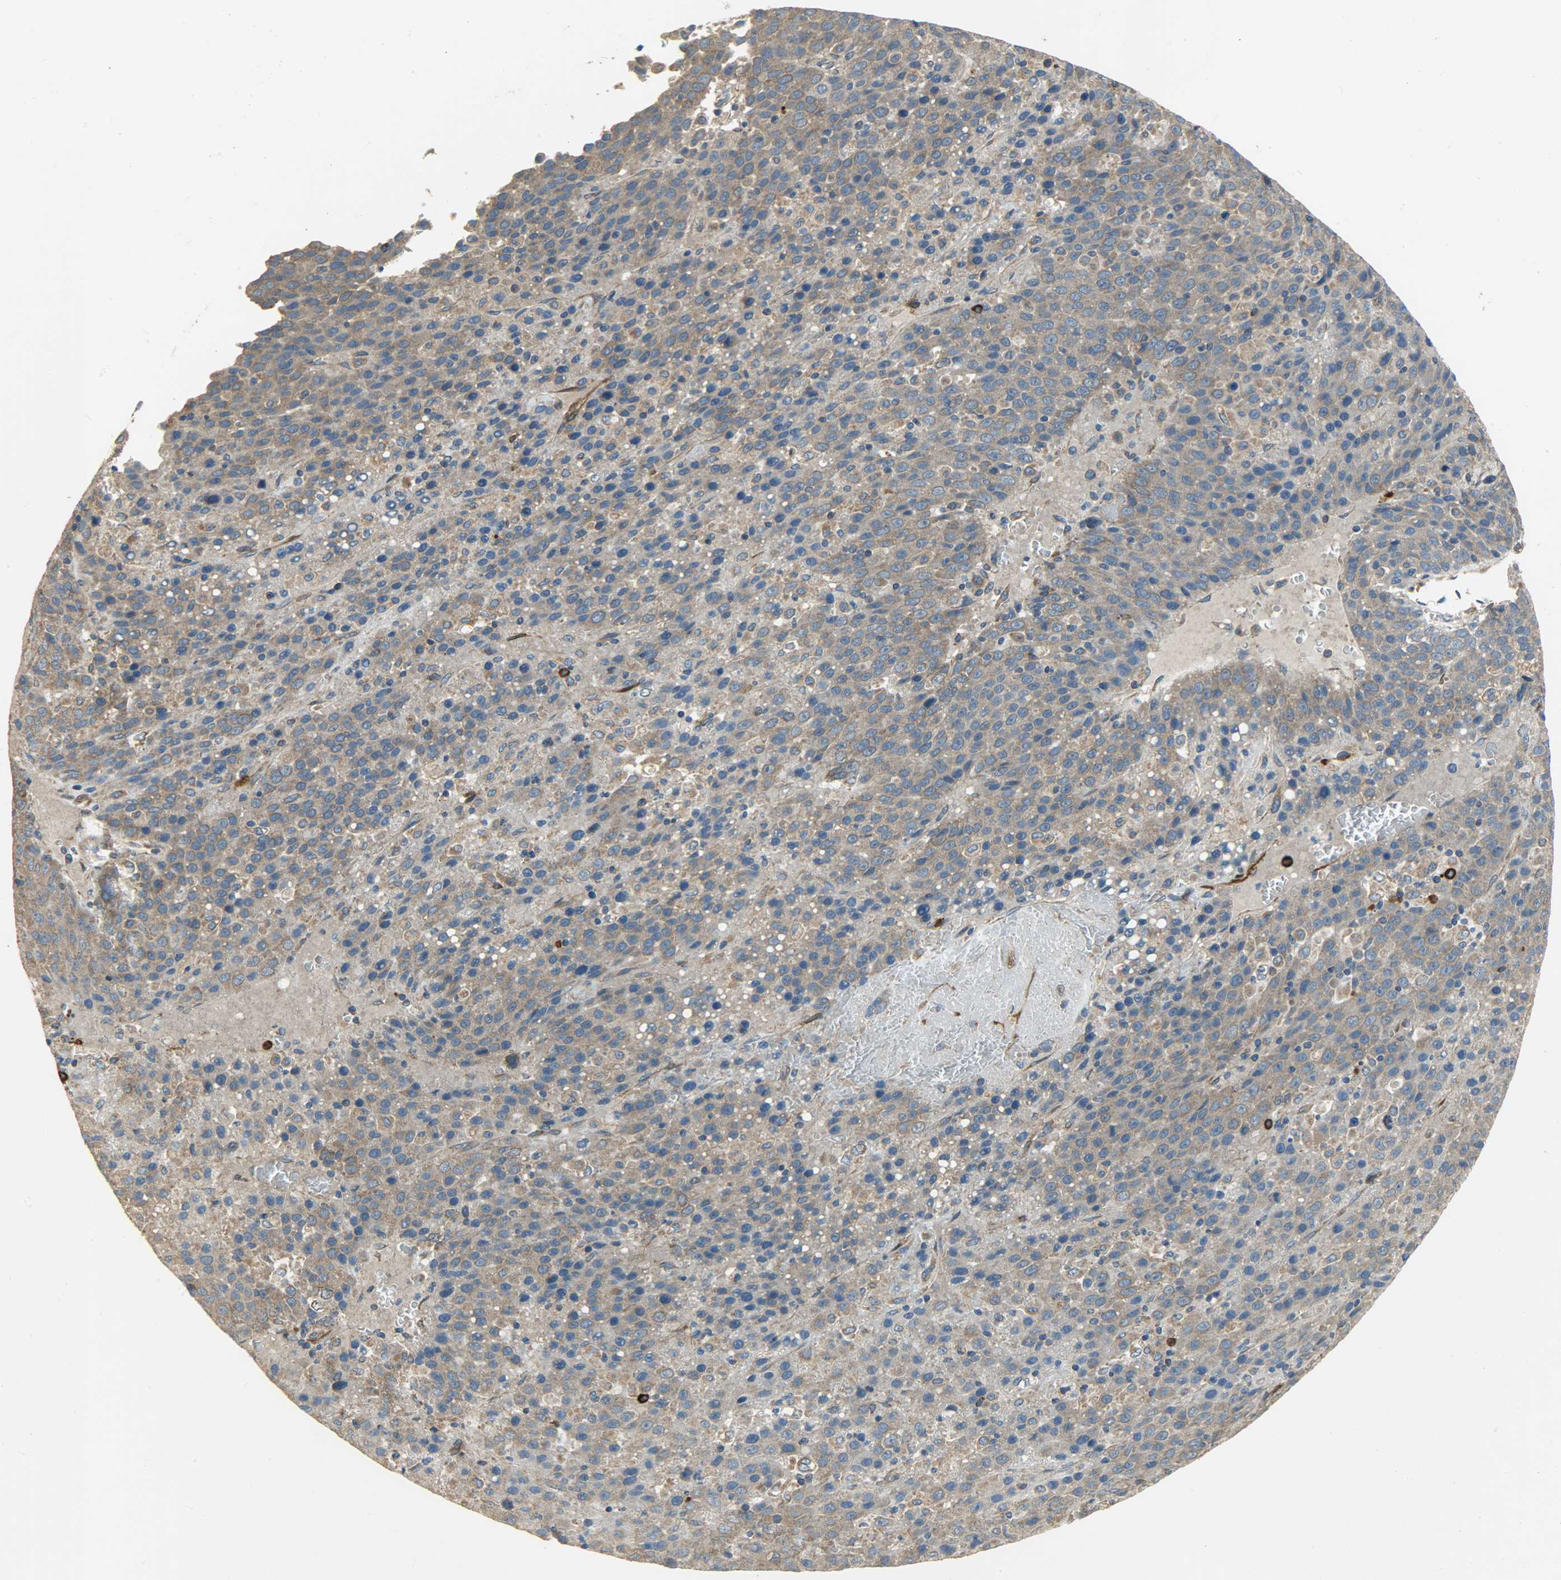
{"staining": {"intensity": "moderate", "quantity": ">75%", "location": "cytoplasmic/membranous"}, "tissue": "liver cancer", "cell_type": "Tumor cells", "image_type": "cancer", "snomed": [{"axis": "morphology", "description": "Carcinoma, Hepatocellular, NOS"}, {"axis": "topography", "description": "Liver"}], "caption": "Hepatocellular carcinoma (liver) was stained to show a protein in brown. There is medium levels of moderate cytoplasmic/membranous staining in approximately >75% of tumor cells. Ihc stains the protein in brown and the nuclei are stained blue.", "gene": "C1orf198", "patient": {"sex": "female", "age": 53}}